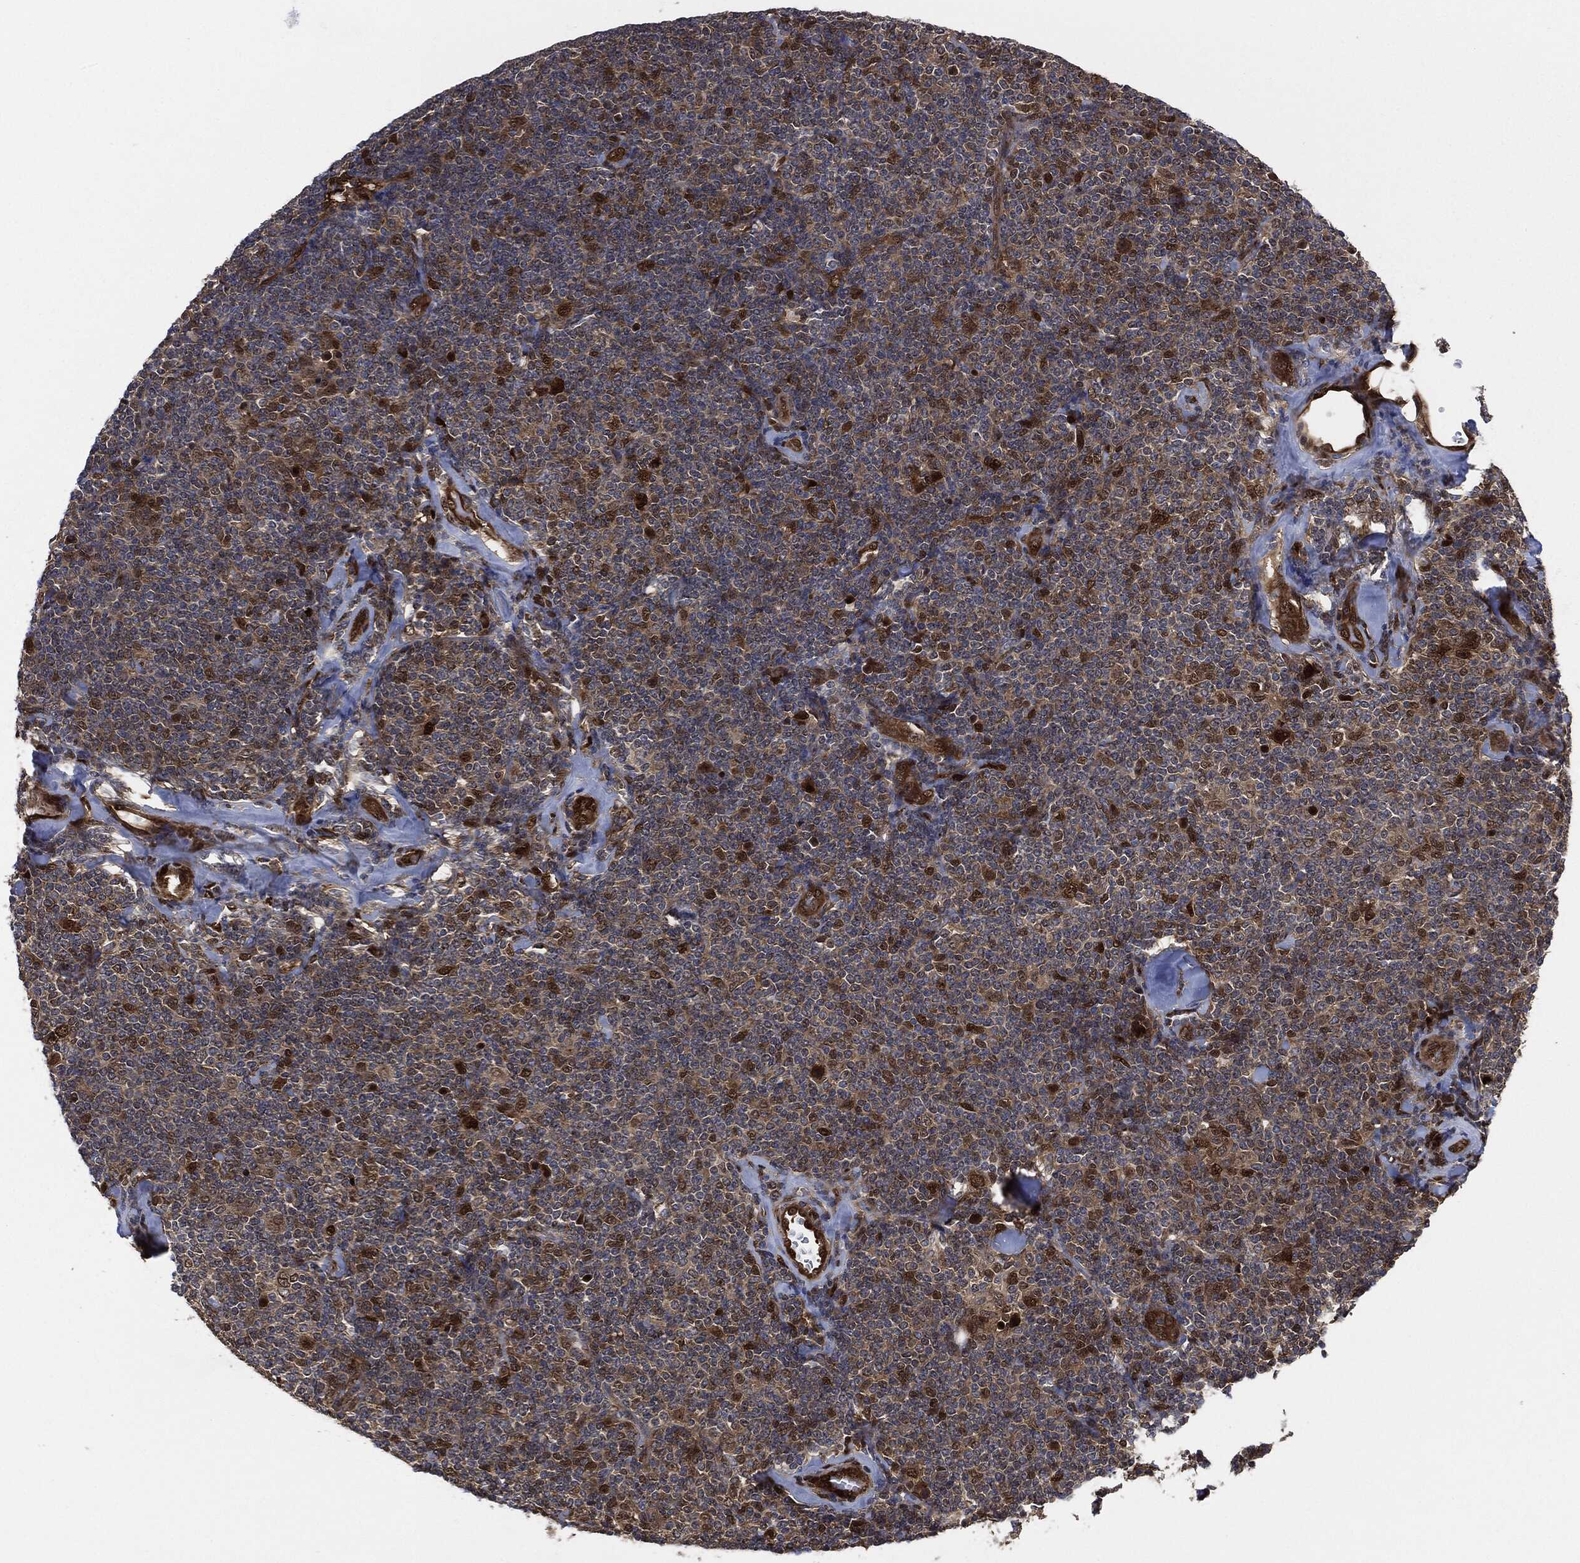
{"staining": {"intensity": "moderate", "quantity": "<25%", "location": "cytoplasmic/membranous,nuclear"}, "tissue": "lymphoma", "cell_type": "Tumor cells", "image_type": "cancer", "snomed": [{"axis": "morphology", "description": "Malignant lymphoma, non-Hodgkin's type, Low grade"}, {"axis": "topography", "description": "Lymph node"}], "caption": "Immunohistochemistry photomicrograph of lymphoma stained for a protein (brown), which demonstrates low levels of moderate cytoplasmic/membranous and nuclear expression in about <25% of tumor cells.", "gene": "DCTN1", "patient": {"sex": "female", "age": 56}}